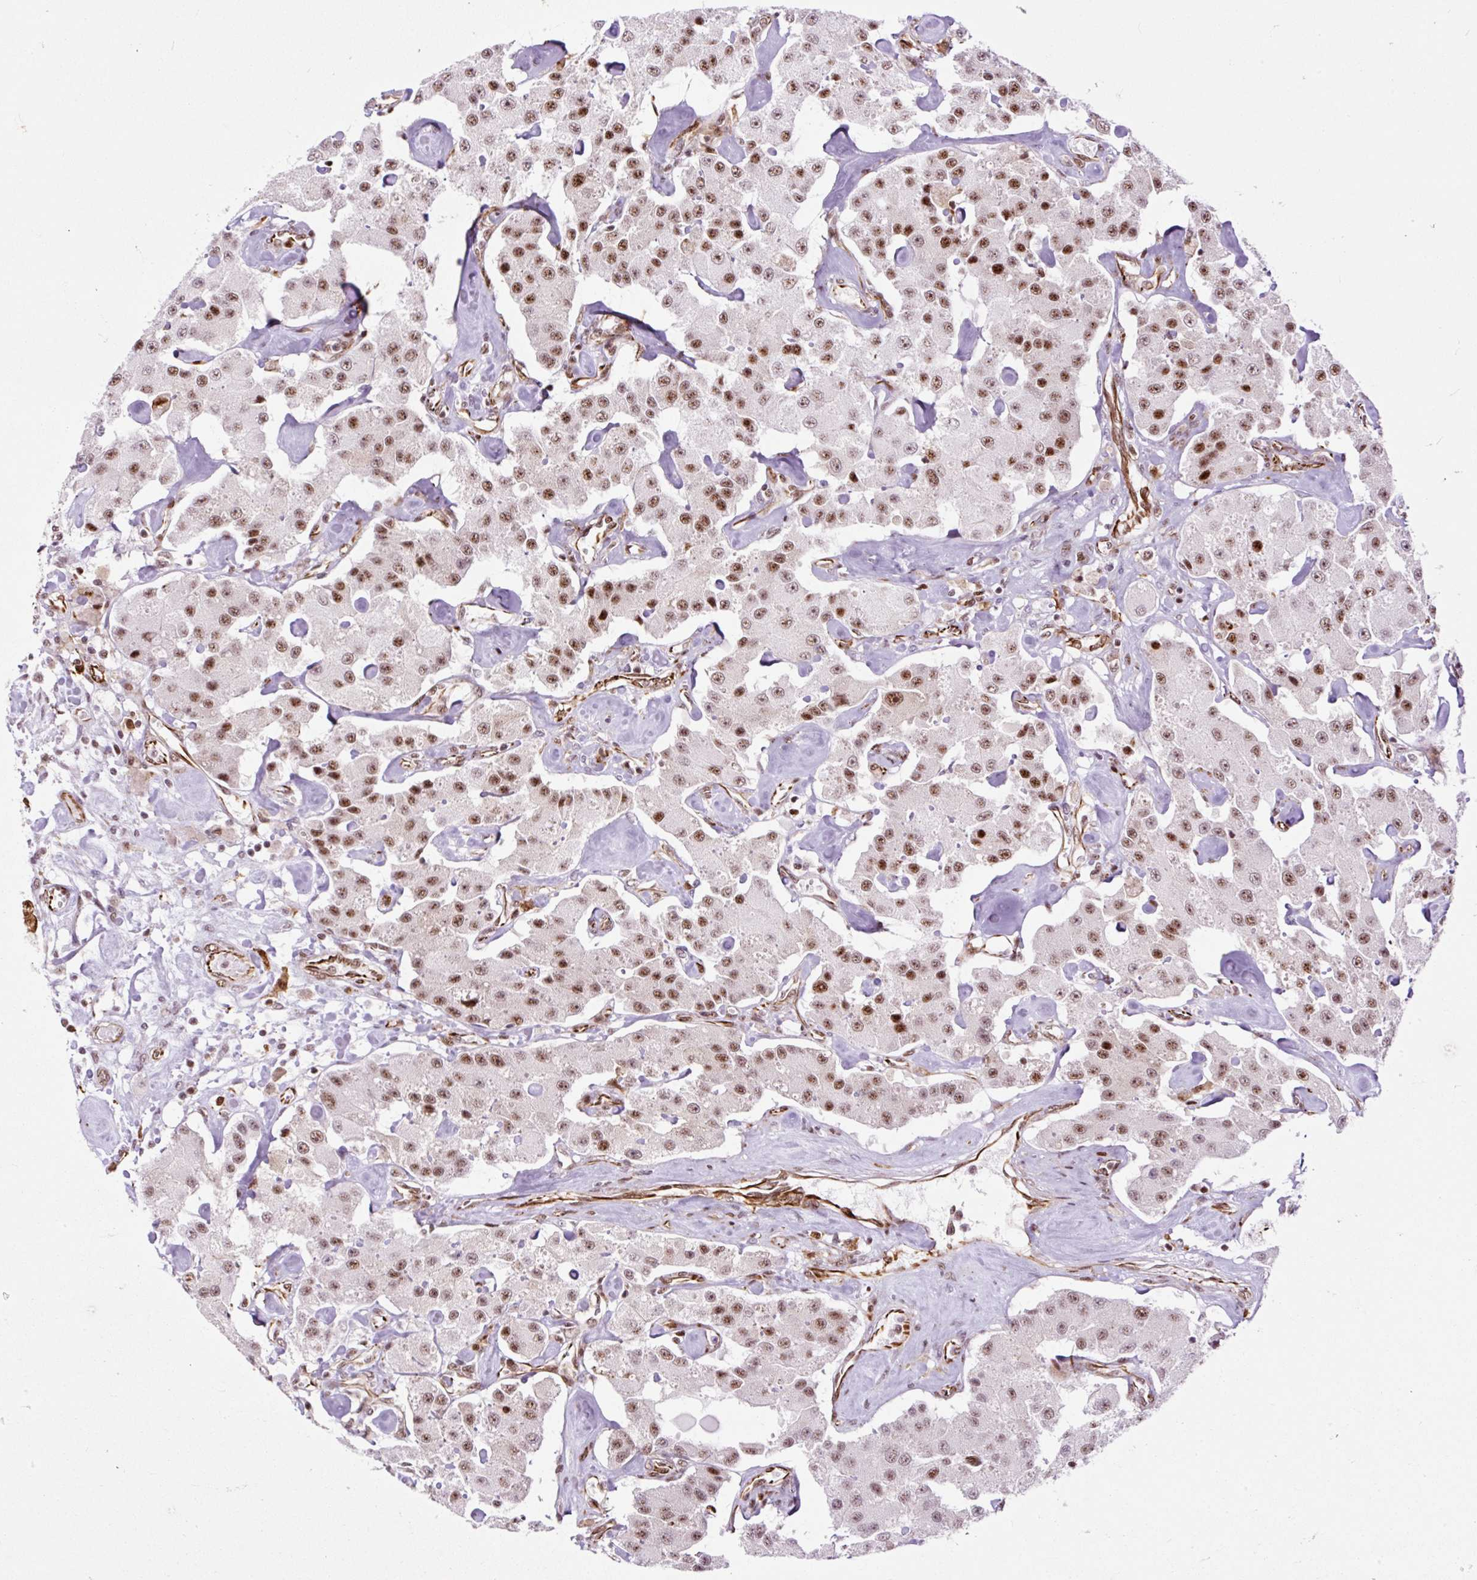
{"staining": {"intensity": "moderate", "quantity": ">75%", "location": "nuclear"}, "tissue": "carcinoid", "cell_type": "Tumor cells", "image_type": "cancer", "snomed": [{"axis": "morphology", "description": "Carcinoid, malignant, NOS"}, {"axis": "topography", "description": "Pancreas"}], "caption": "A medium amount of moderate nuclear positivity is appreciated in approximately >75% of tumor cells in carcinoid (malignant) tissue. Using DAB (3,3'-diaminobenzidine) (brown) and hematoxylin (blue) stains, captured at high magnification using brightfield microscopy.", "gene": "LUC7L2", "patient": {"sex": "male", "age": 41}}